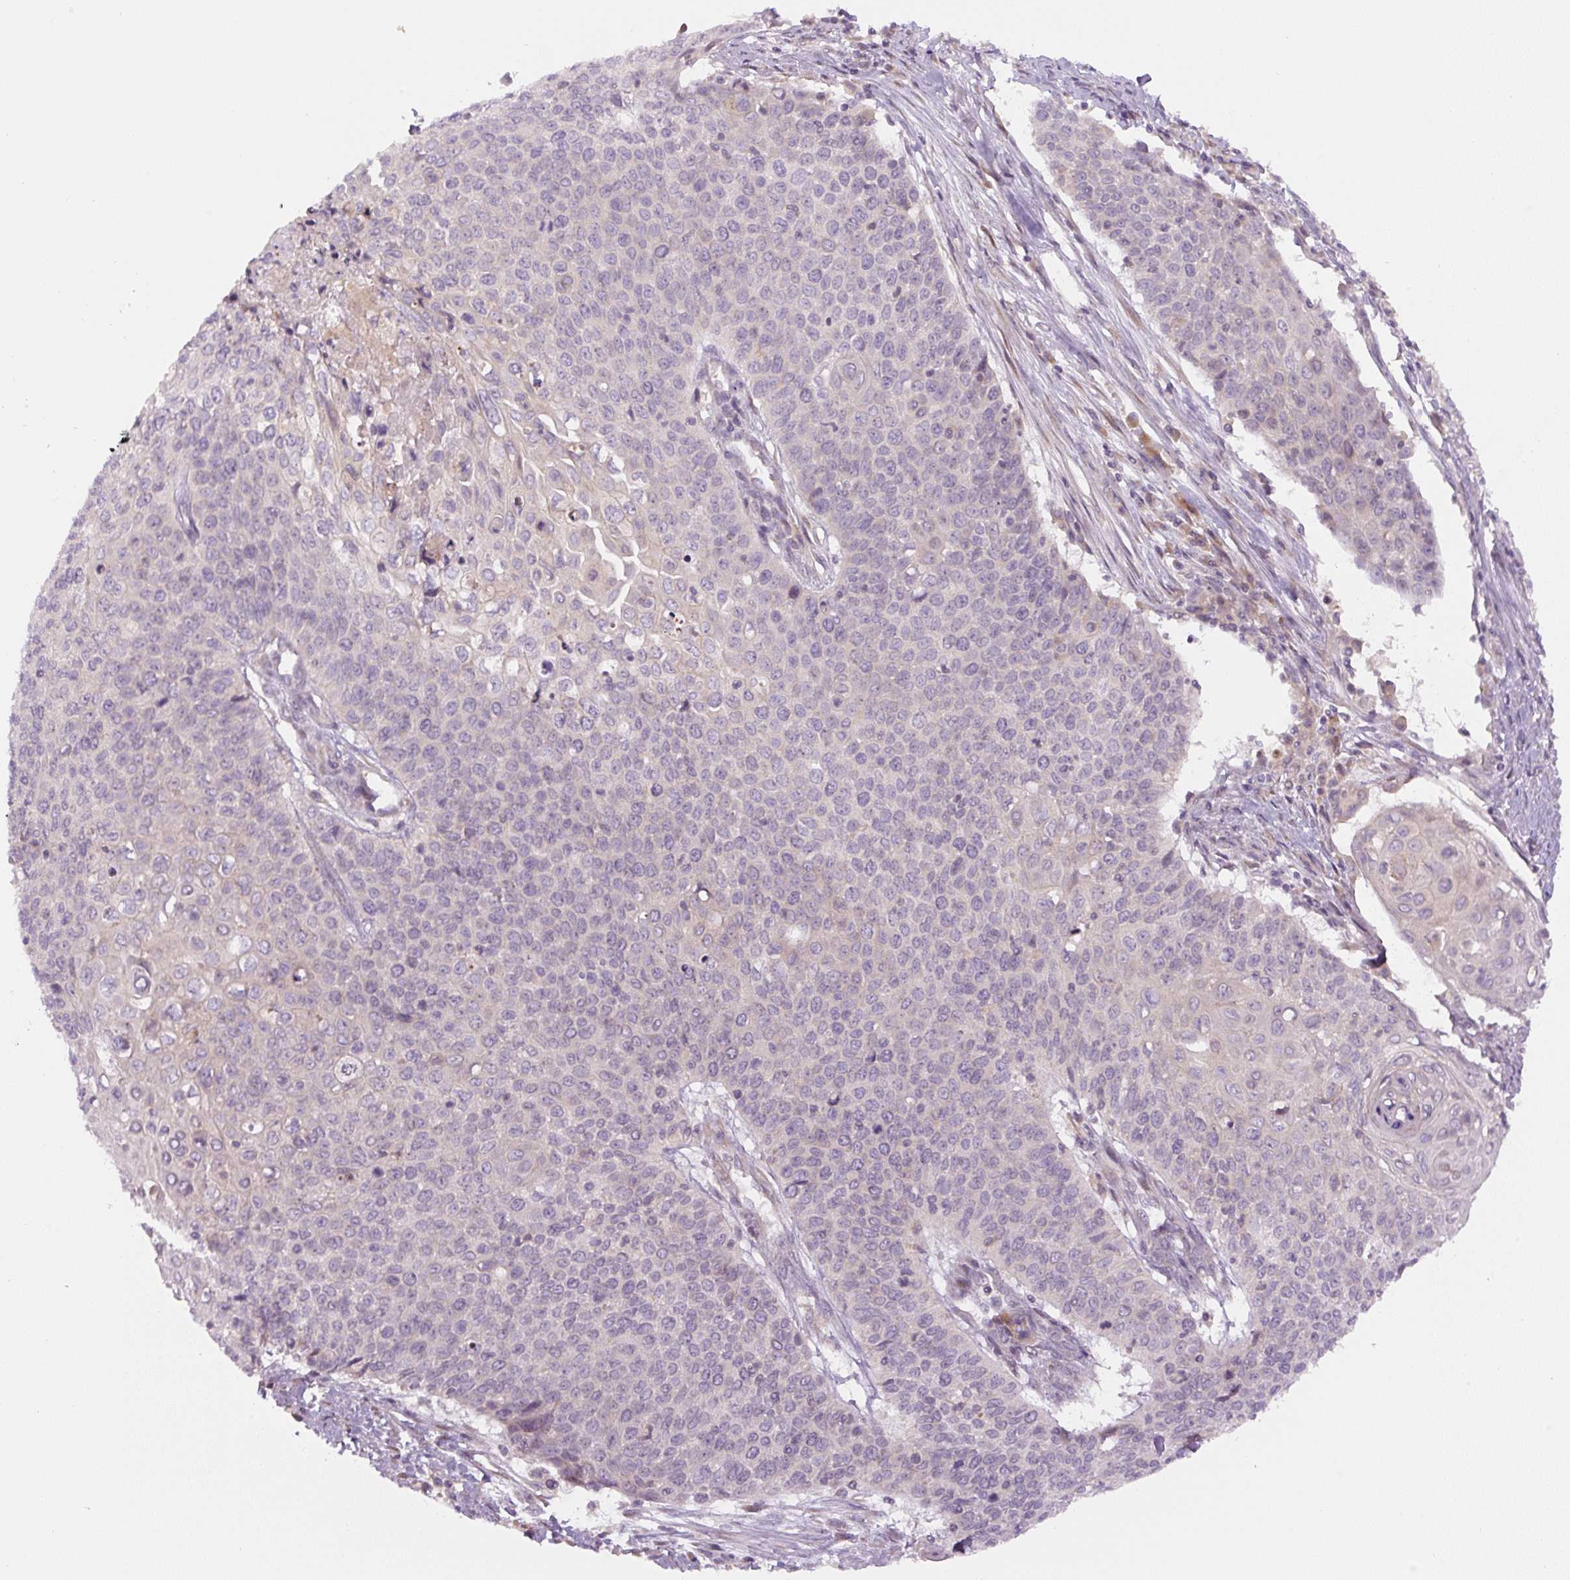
{"staining": {"intensity": "negative", "quantity": "none", "location": "none"}, "tissue": "cervical cancer", "cell_type": "Tumor cells", "image_type": "cancer", "snomed": [{"axis": "morphology", "description": "Squamous cell carcinoma, NOS"}, {"axis": "topography", "description": "Cervix"}], "caption": "The image displays no staining of tumor cells in cervical cancer (squamous cell carcinoma).", "gene": "YIF1B", "patient": {"sex": "female", "age": 39}}